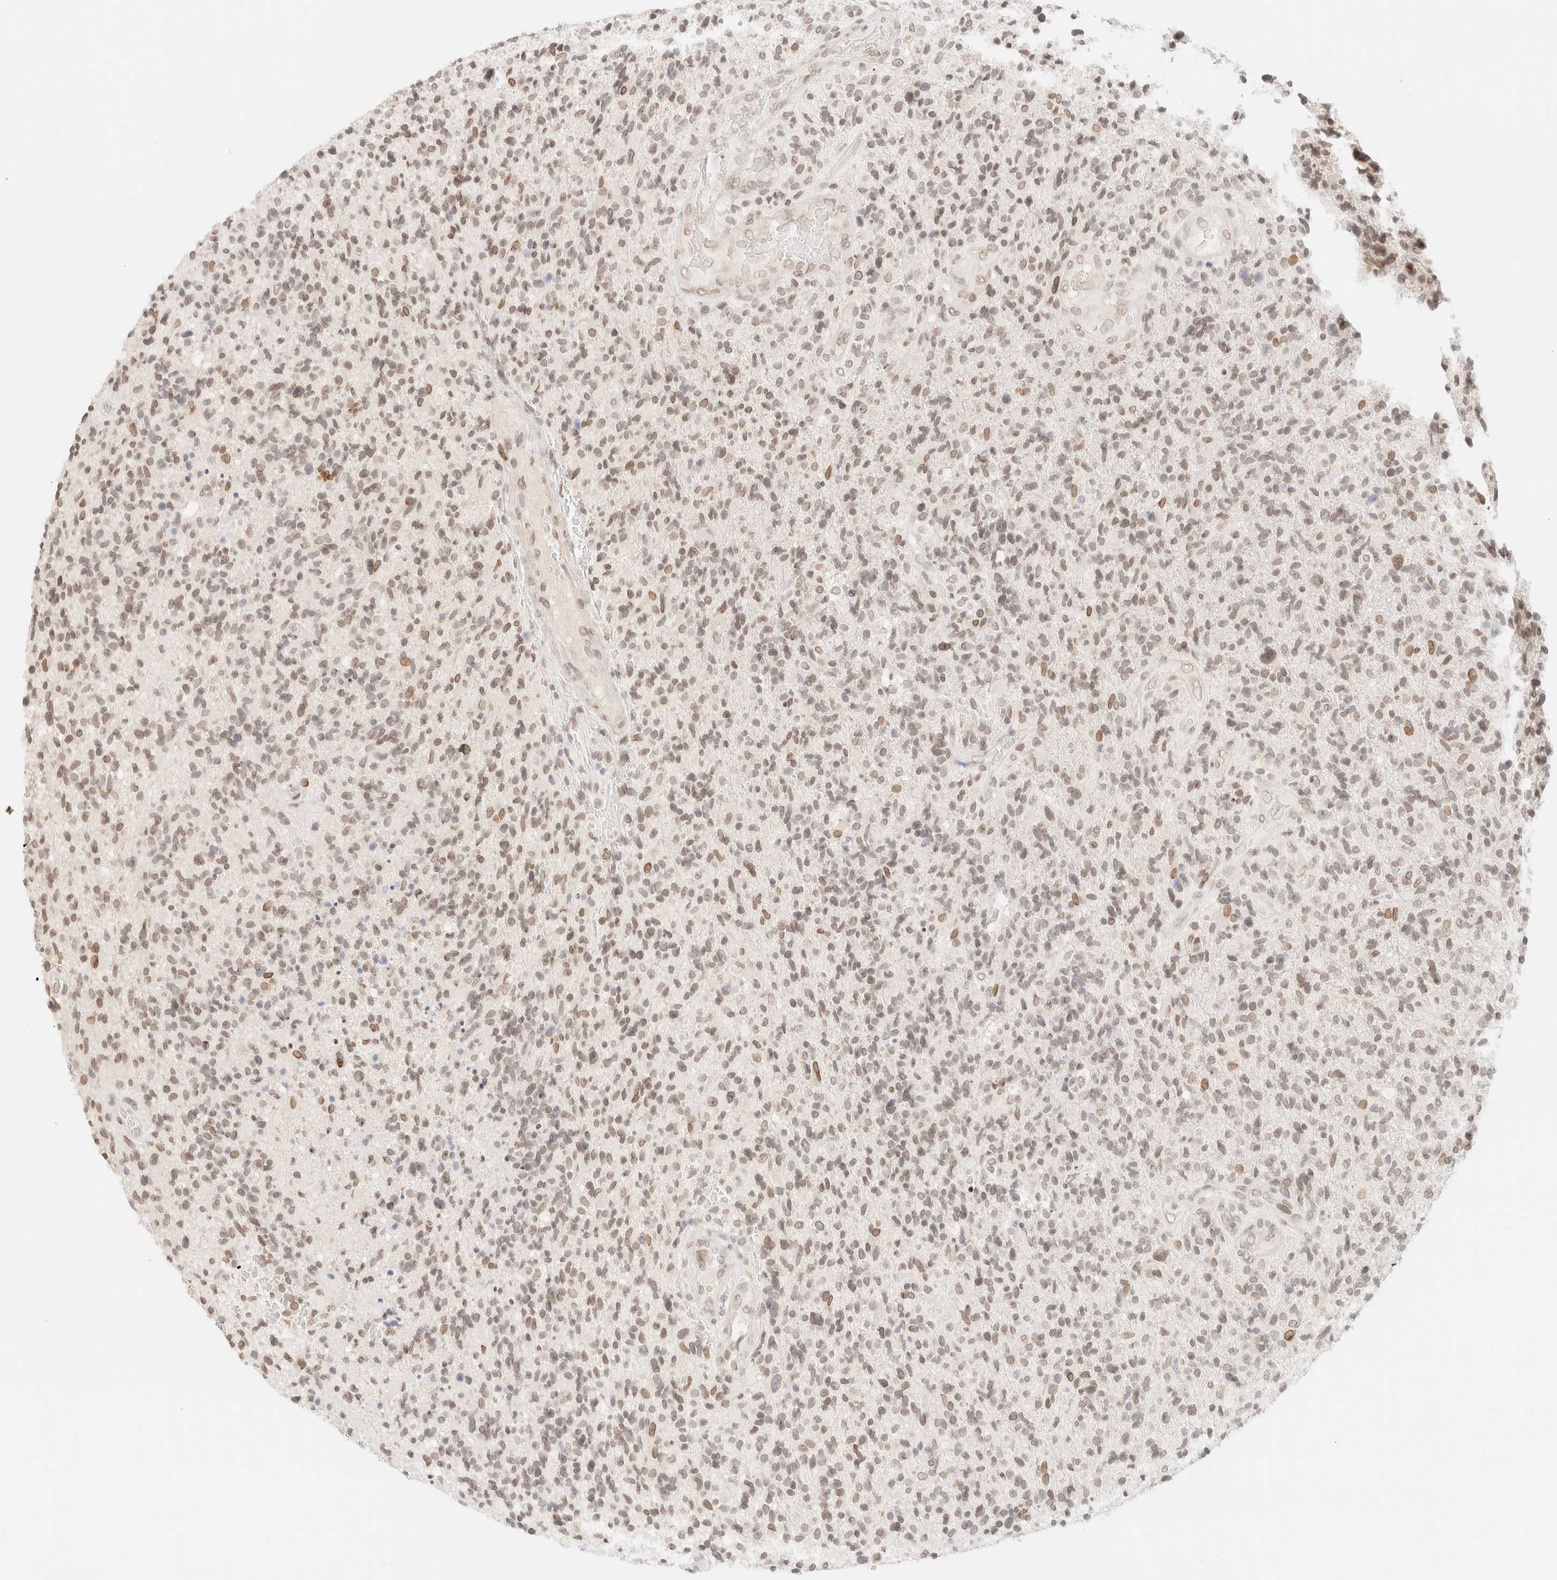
{"staining": {"intensity": "weak", "quantity": "25%-75%", "location": "nuclear"}, "tissue": "glioma", "cell_type": "Tumor cells", "image_type": "cancer", "snomed": [{"axis": "morphology", "description": "Glioma, malignant, High grade"}, {"axis": "topography", "description": "Brain"}], "caption": "This is an image of immunohistochemistry (IHC) staining of glioma, which shows weak positivity in the nuclear of tumor cells.", "gene": "ZNF770", "patient": {"sex": "male", "age": 72}}